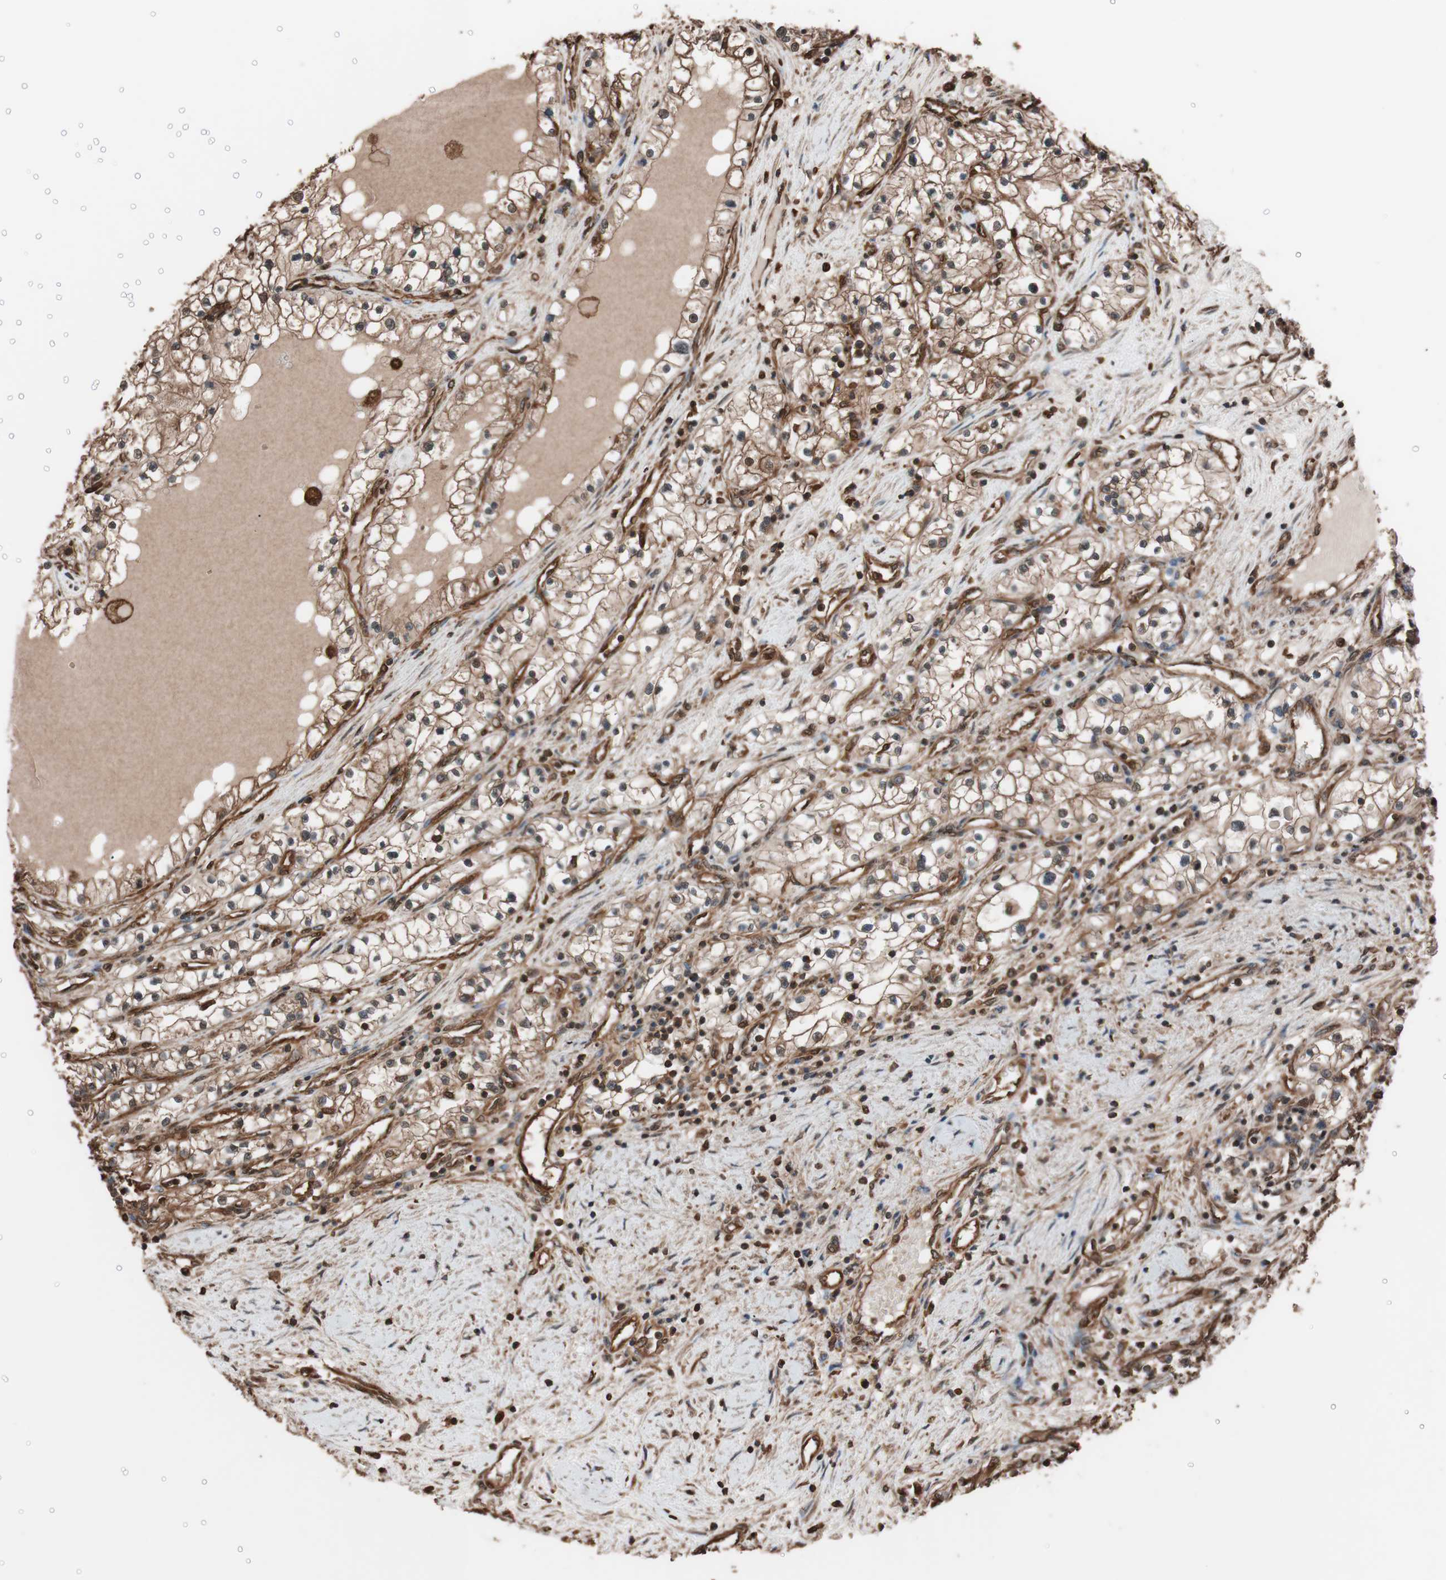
{"staining": {"intensity": "strong", "quantity": ">75%", "location": "cytoplasmic/membranous"}, "tissue": "renal cancer", "cell_type": "Tumor cells", "image_type": "cancer", "snomed": [{"axis": "morphology", "description": "Adenocarcinoma, NOS"}, {"axis": "topography", "description": "Kidney"}], "caption": "The immunohistochemical stain shows strong cytoplasmic/membranous positivity in tumor cells of renal adenocarcinoma tissue.", "gene": "CALM2", "patient": {"sex": "male", "age": 68}}